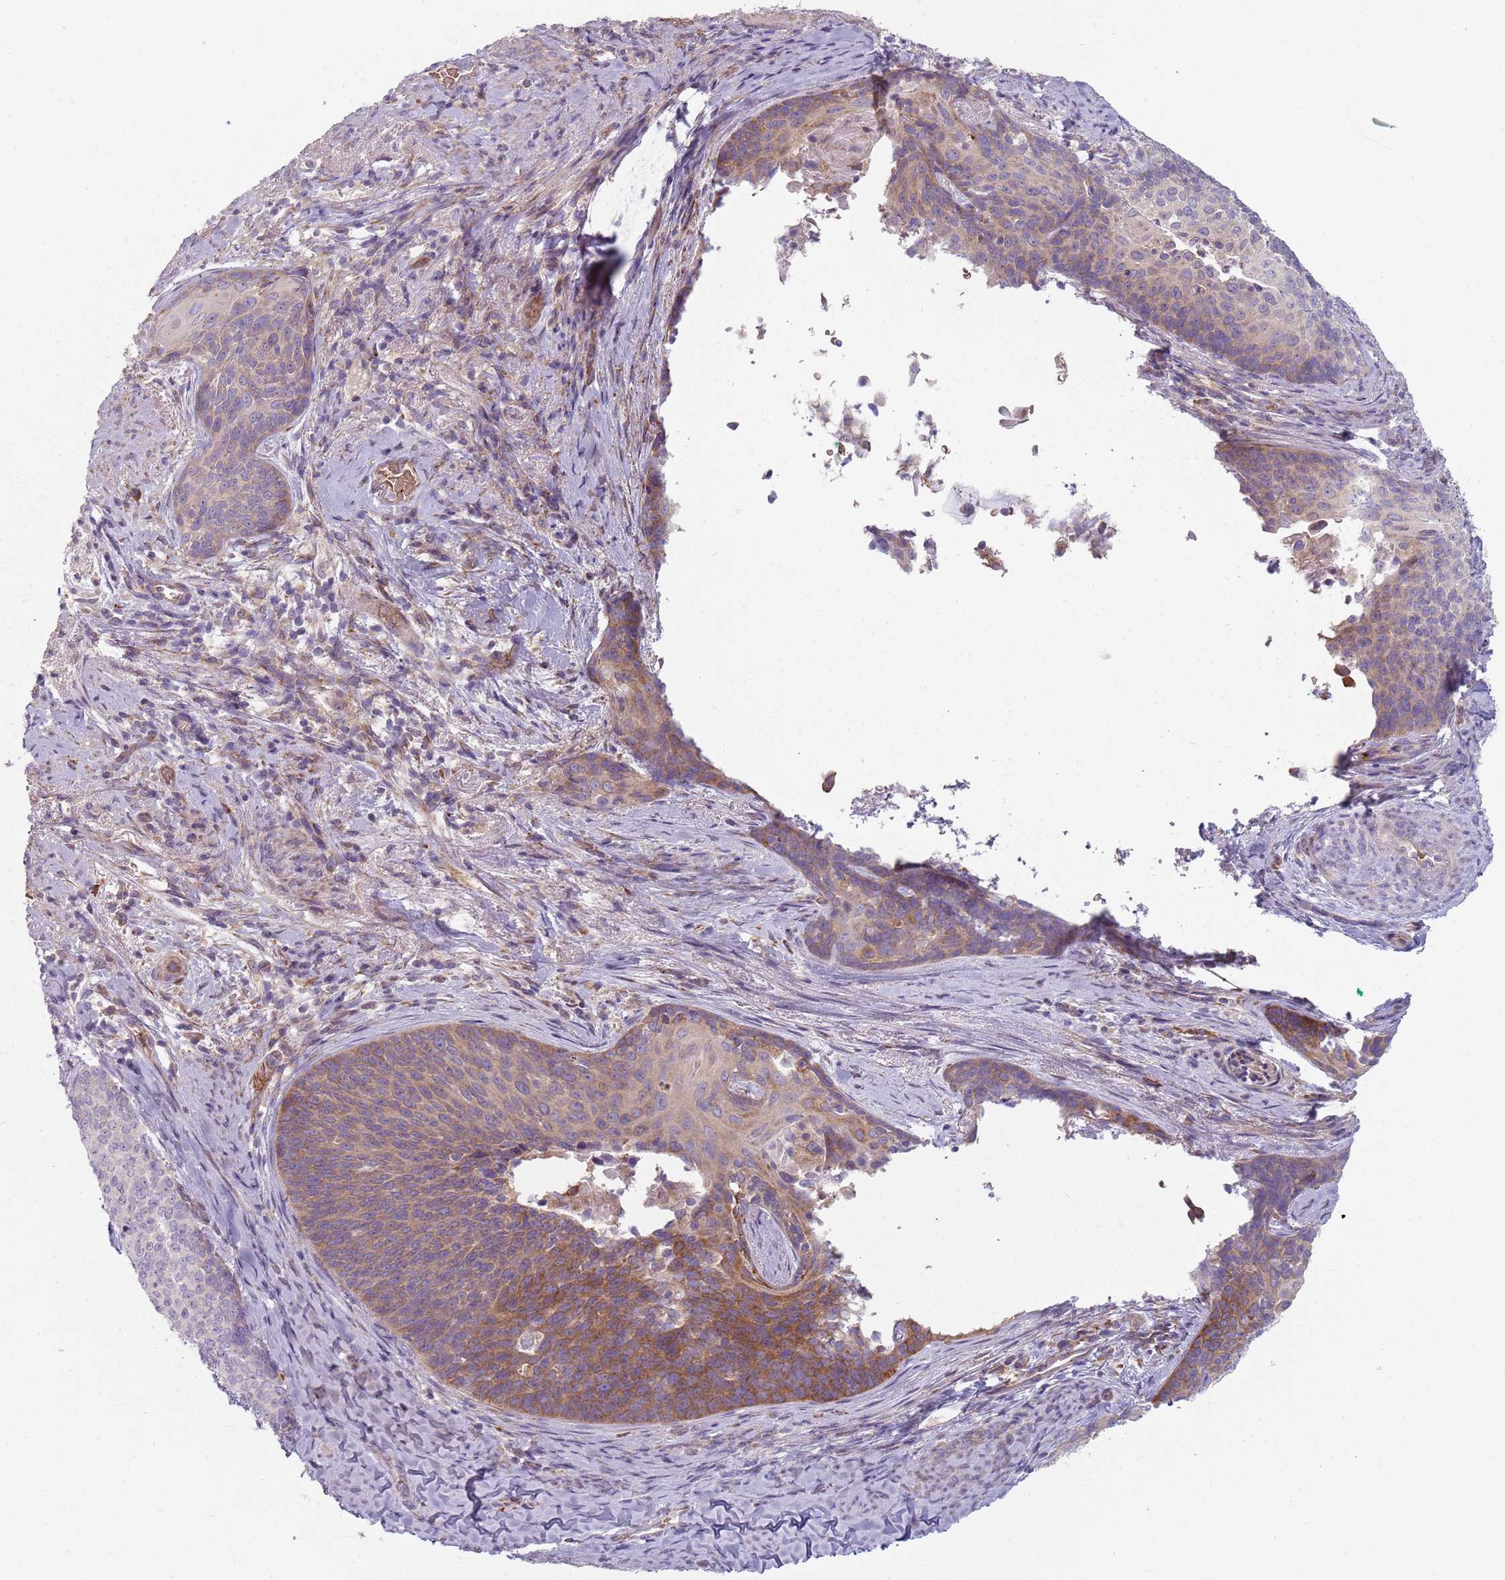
{"staining": {"intensity": "moderate", "quantity": "25%-75%", "location": "cytoplasmic/membranous"}, "tissue": "cervical cancer", "cell_type": "Tumor cells", "image_type": "cancer", "snomed": [{"axis": "morphology", "description": "Squamous cell carcinoma, NOS"}, {"axis": "topography", "description": "Cervix"}], "caption": "Immunohistochemistry (IHC) (DAB) staining of human cervical cancer displays moderate cytoplasmic/membranous protein staining in approximately 25%-75% of tumor cells.", "gene": "SPATA2", "patient": {"sex": "female", "age": 50}}